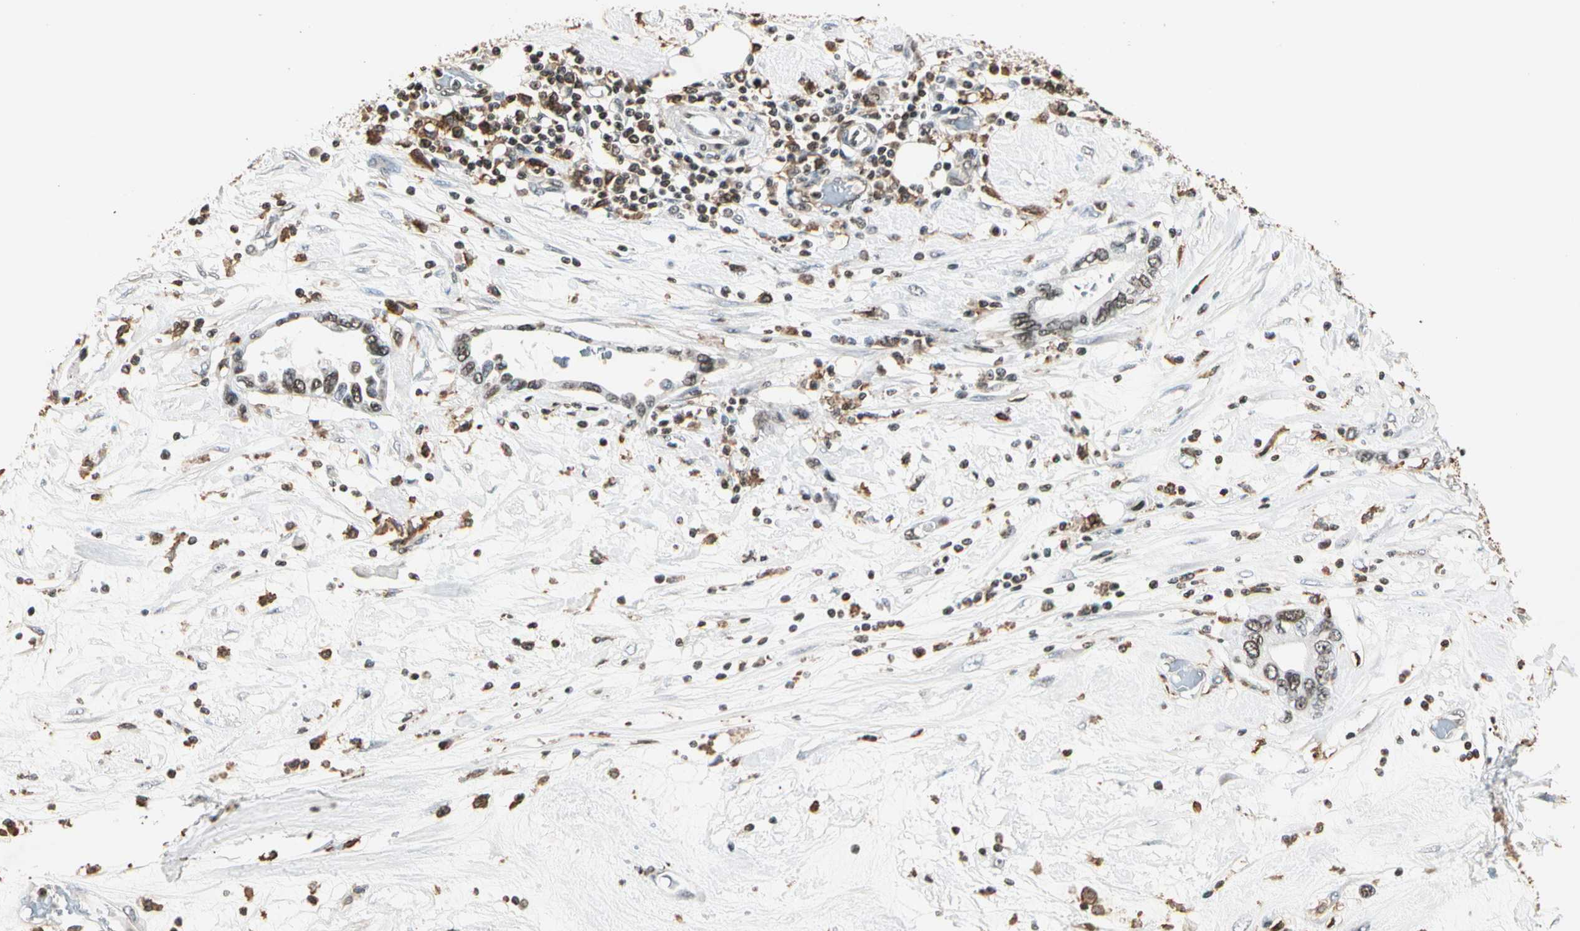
{"staining": {"intensity": "weak", "quantity": ">75%", "location": "nuclear"}, "tissue": "pancreatic cancer", "cell_type": "Tumor cells", "image_type": "cancer", "snomed": [{"axis": "morphology", "description": "Adenocarcinoma, NOS"}, {"axis": "topography", "description": "Pancreas"}], "caption": "Approximately >75% of tumor cells in pancreatic adenocarcinoma exhibit weak nuclear protein expression as visualized by brown immunohistochemical staining.", "gene": "FER", "patient": {"sex": "female", "age": 57}}